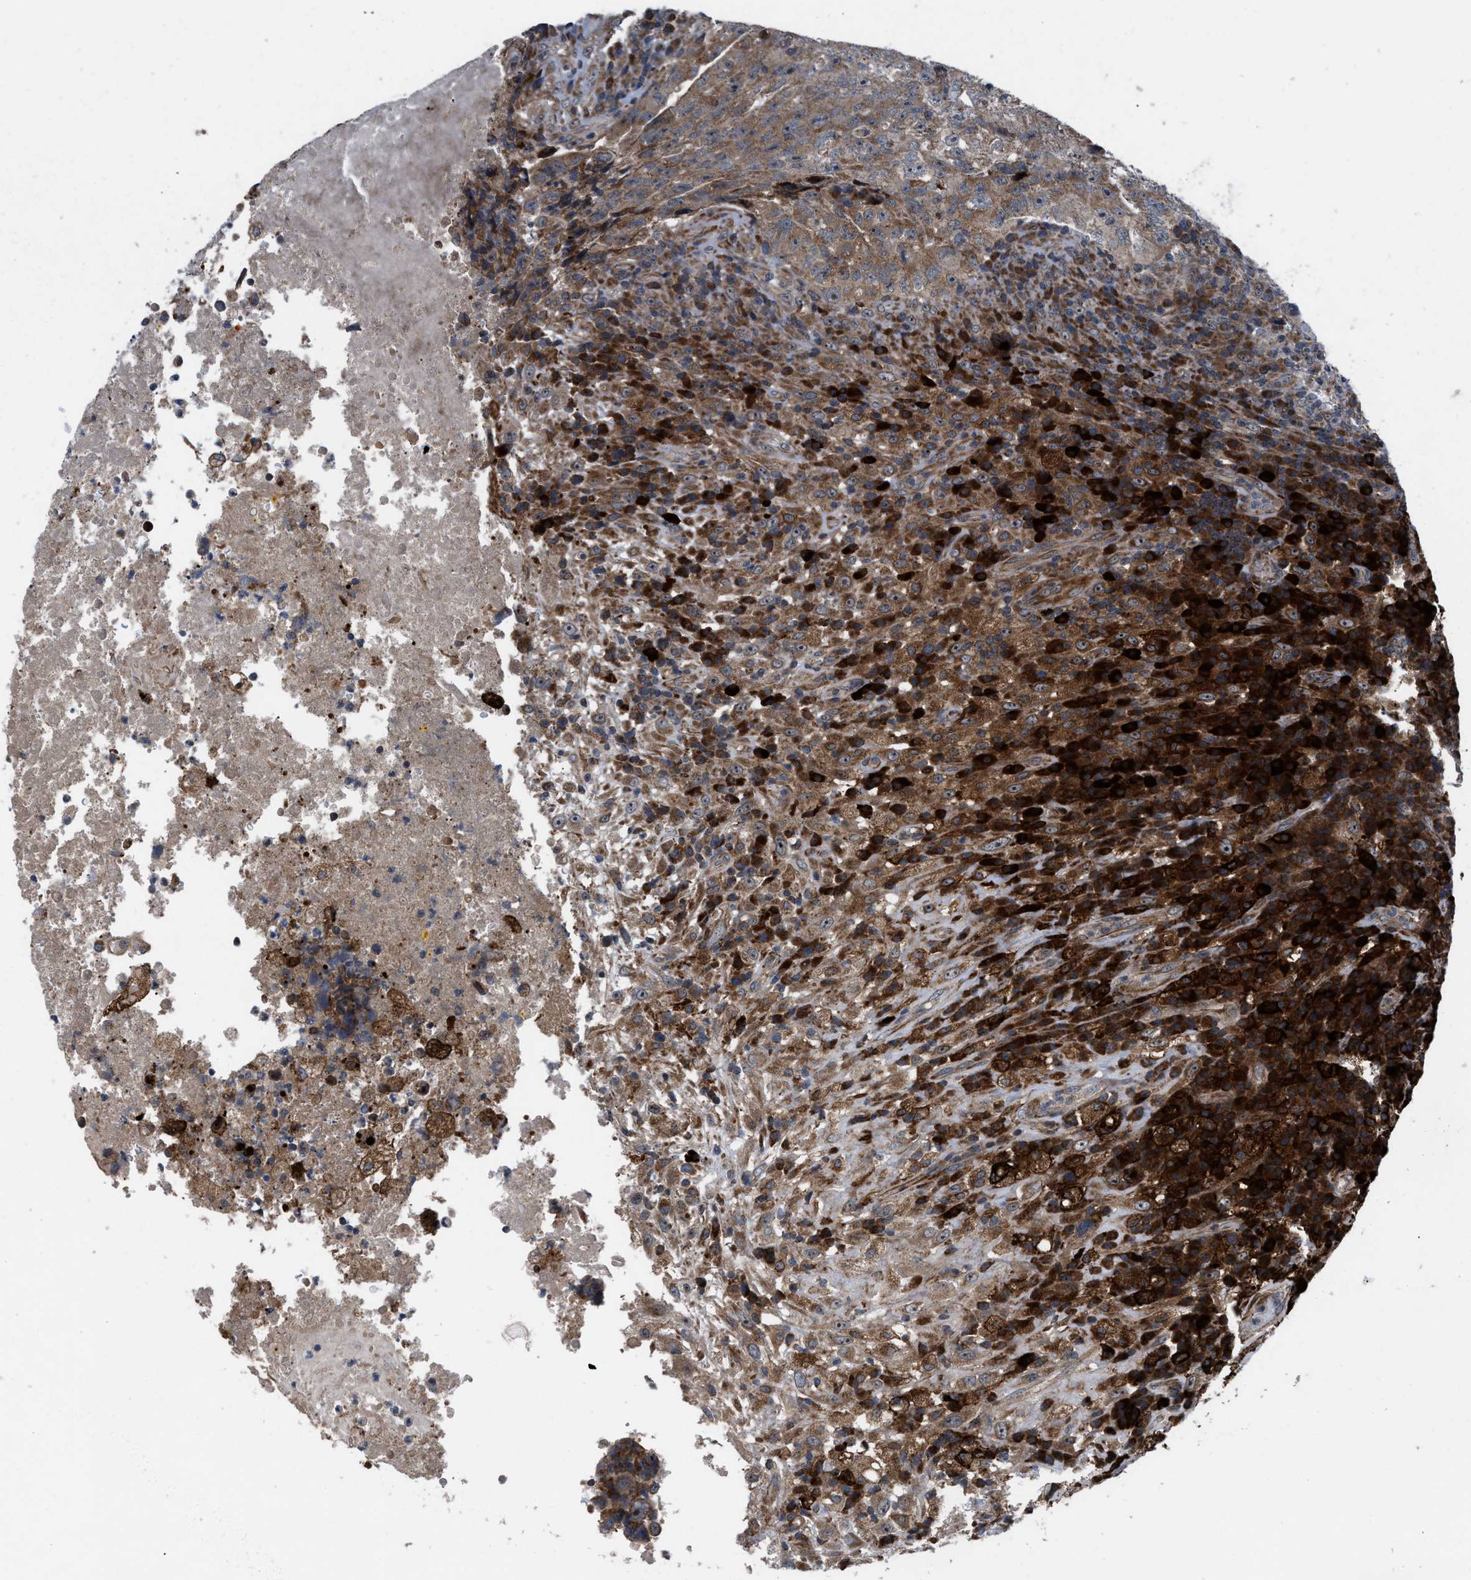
{"staining": {"intensity": "moderate", "quantity": ">75%", "location": "cytoplasmic/membranous"}, "tissue": "testis cancer", "cell_type": "Tumor cells", "image_type": "cancer", "snomed": [{"axis": "morphology", "description": "Necrosis, NOS"}, {"axis": "morphology", "description": "Carcinoma, Embryonal, NOS"}, {"axis": "topography", "description": "Testis"}], "caption": "There is medium levels of moderate cytoplasmic/membranous staining in tumor cells of testis cancer, as demonstrated by immunohistochemical staining (brown color).", "gene": "AP3M2", "patient": {"sex": "male", "age": 19}}